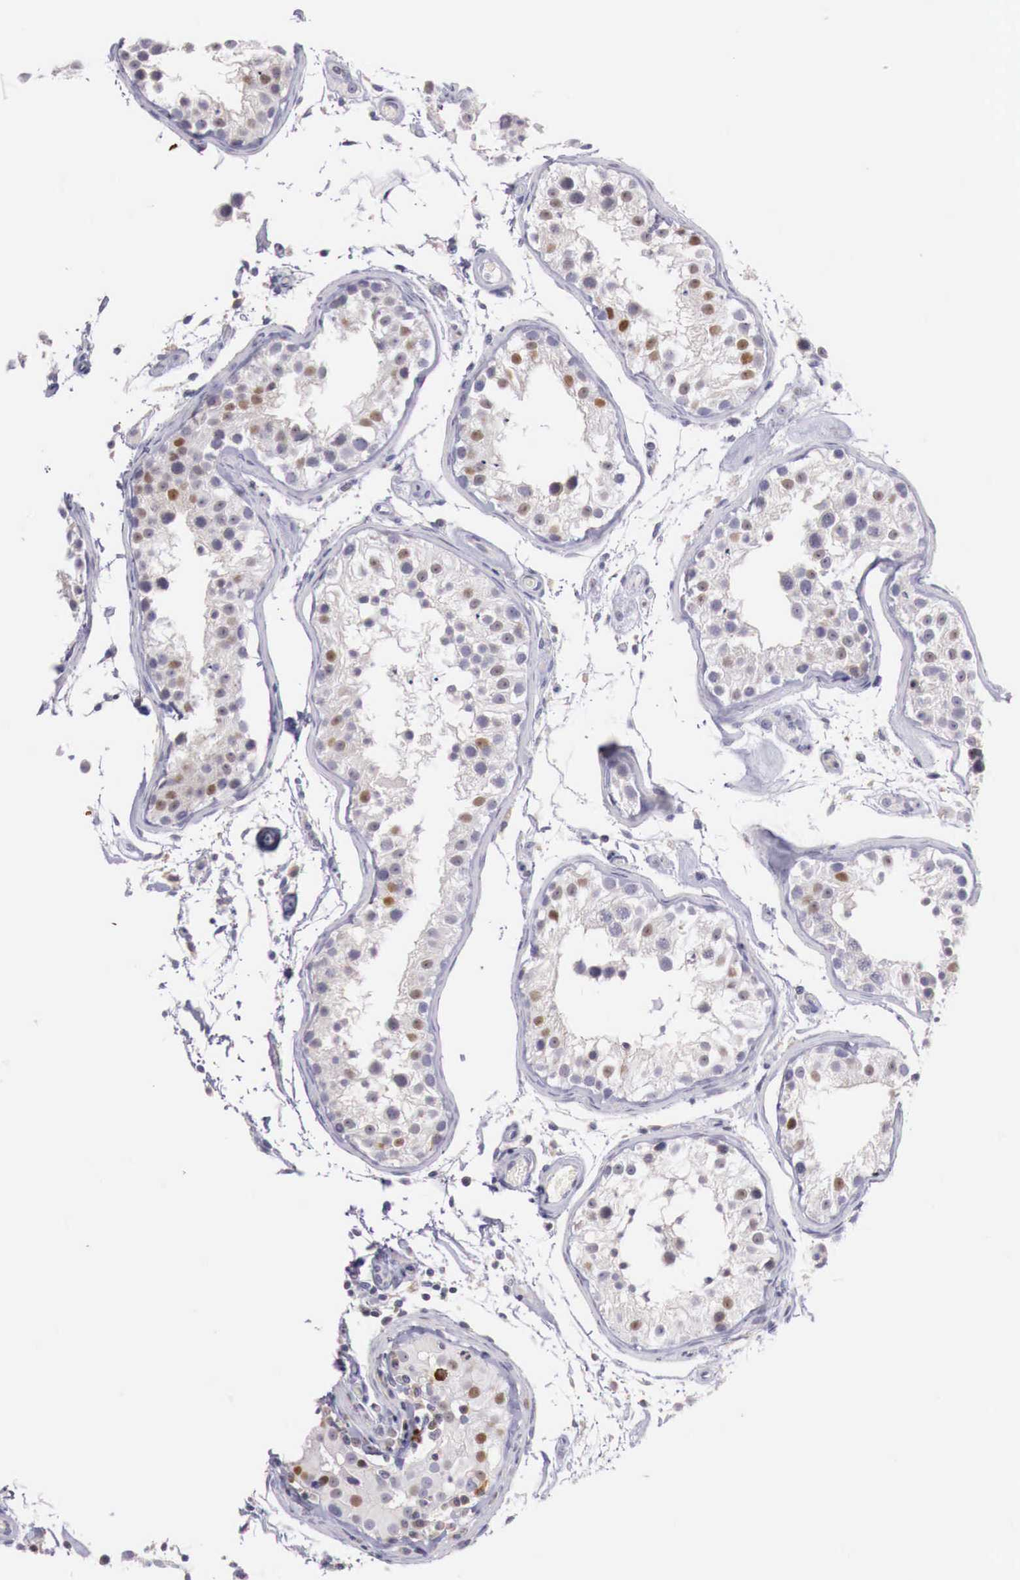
{"staining": {"intensity": "moderate", "quantity": "<25%", "location": "nuclear"}, "tissue": "testis", "cell_type": "Cells in seminiferous ducts", "image_type": "normal", "snomed": [{"axis": "morphology", "description": "Normal tissue, NOS"}, {"axis": "topography", "description": "Testis"}], "caption": "The immunohistochemical stain highlights moderate nuclear expression in cells in seminiferous ducts of benign testis. The protein is shown in brown color, while the nuclei are stained blue.", "gene": "CLCN5", "patient": {"sex": "male", "age": 24}}